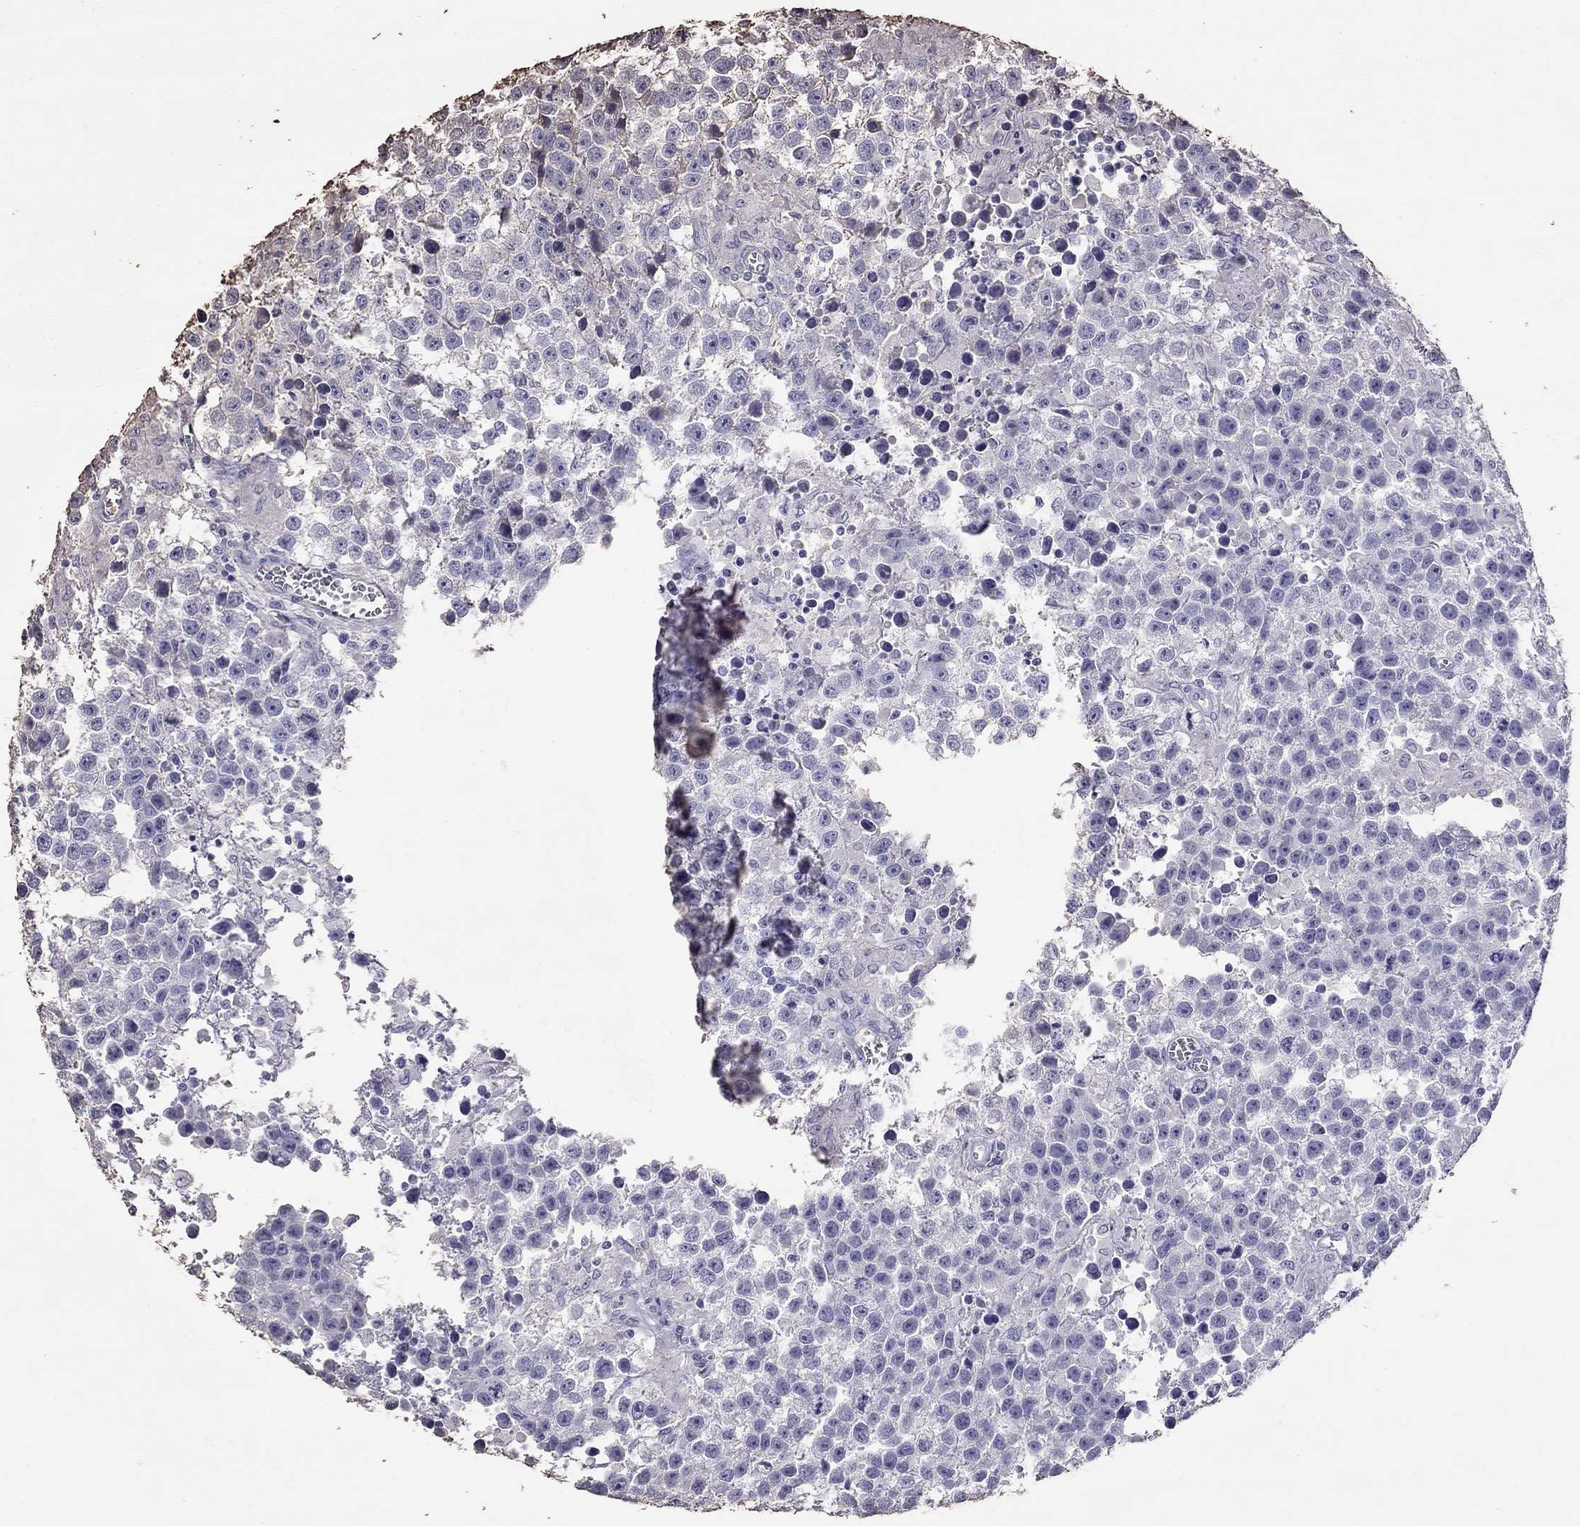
{"staining": {"intensity": "negative", "quantity": "none", "location": "none"}, "tissue": "testis cancer", "cell_type": "Tumor cells", "image_type": "cancer", "snomed": [{"axis": "morphology", "description": "Seminoma, NOS"}, {"axis": "topography", "description": "Testis"}], "caption": "DAB immunohistochemical staining of human testis cancer displays no significant staining in tumor cells.", "gene": "SUN3", "patient": {"sex": "male", "age": 43}}